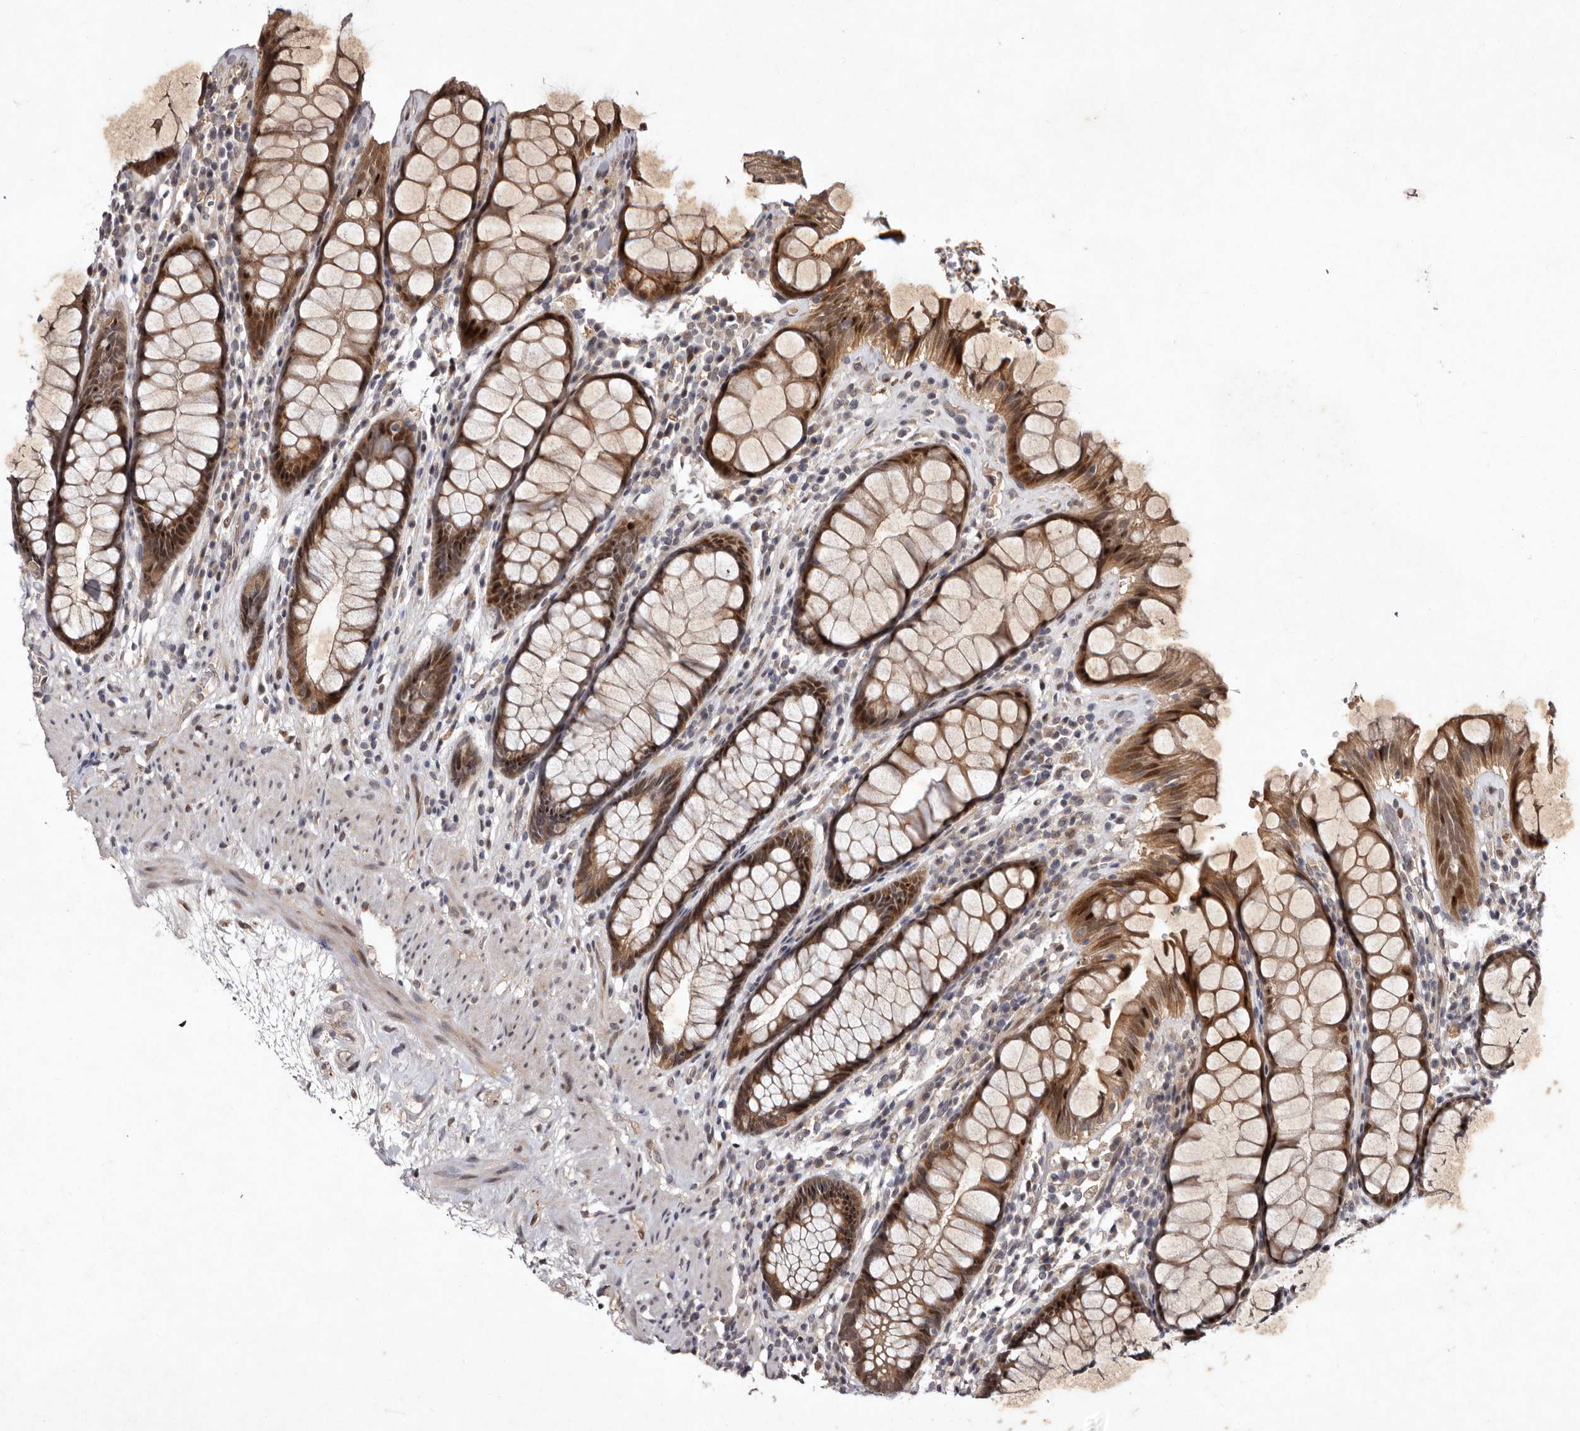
{"staining": {"intensity": "moderate", "quantity": ">75%", "location": "cytoplasmic/membranous,nuclear"}, "tissue": "rectum", "cell_type": "Glandular cells", "image_type": "normal", "snomed": [{"axis": "morphology", "description": "Normal tissue, NOS"}, {"axis": "topography", "description": "Rectum"}], "caption": "Brown immunohistochemical staining in normal human rectum reveals moderate cytoplasmic/membranous,nuclear staining in about >75% of glandular cells.", "gene": "ABL1", "patient": {"sex": "male", "age": 64}}